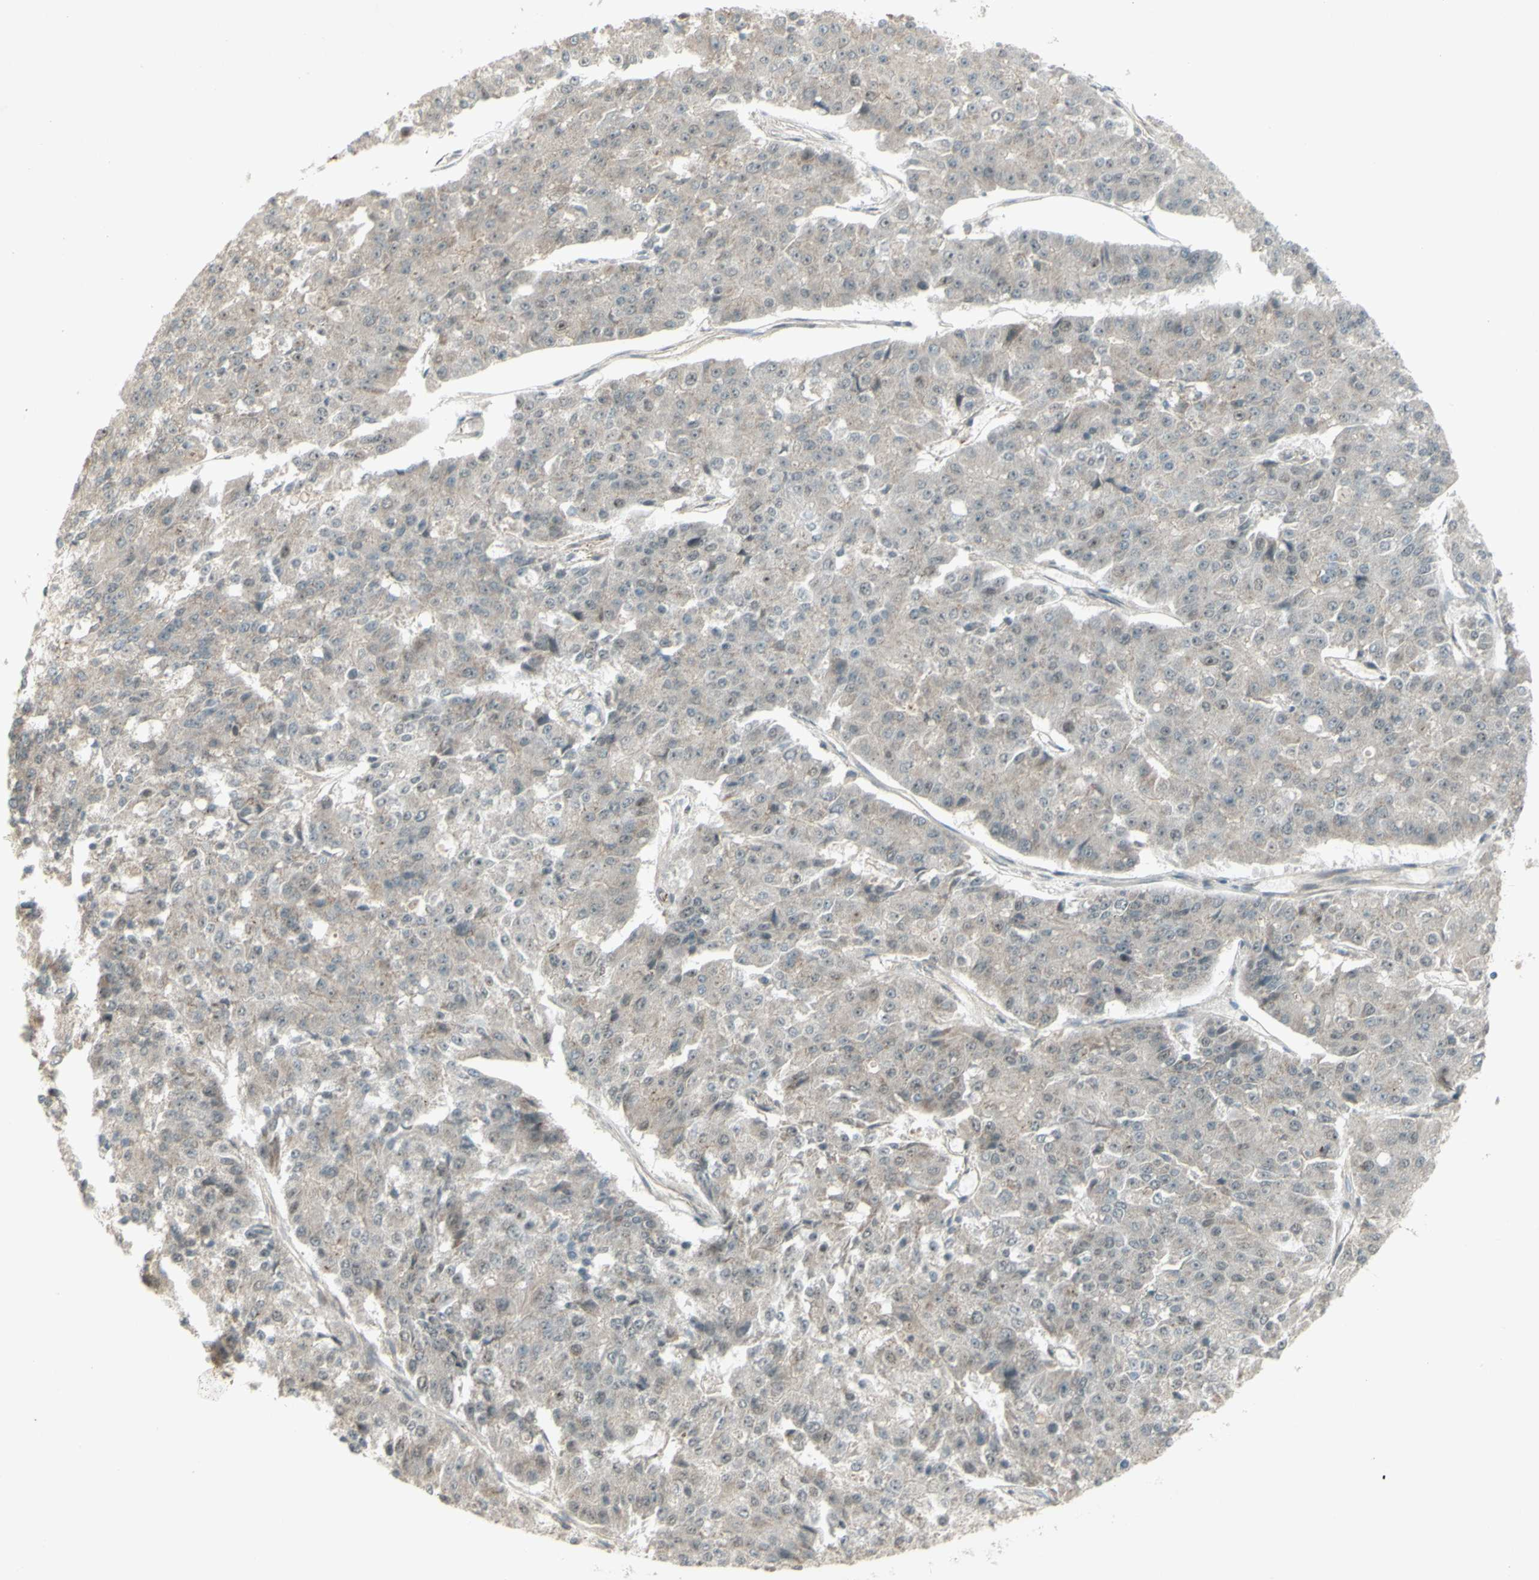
{"staining": {"intensity": "negative", "quantity": "none", "location": "none"}, "tissue": "pancreatic cancer", "cell_type": "Tumor cells", "image_type": "cancer", "snomed": [{"axis": "morphology", "description": "Adenocarcinoma, NOS"}, {"axis": "topography", "description": "Pancreas"}], "caption": "Human pancreatic cancer stained for a protein using immunohistochemistry shows no positivity in tumor cells.", "gene": "MSH6", "patient": {"sex": "male", "age": 50}}